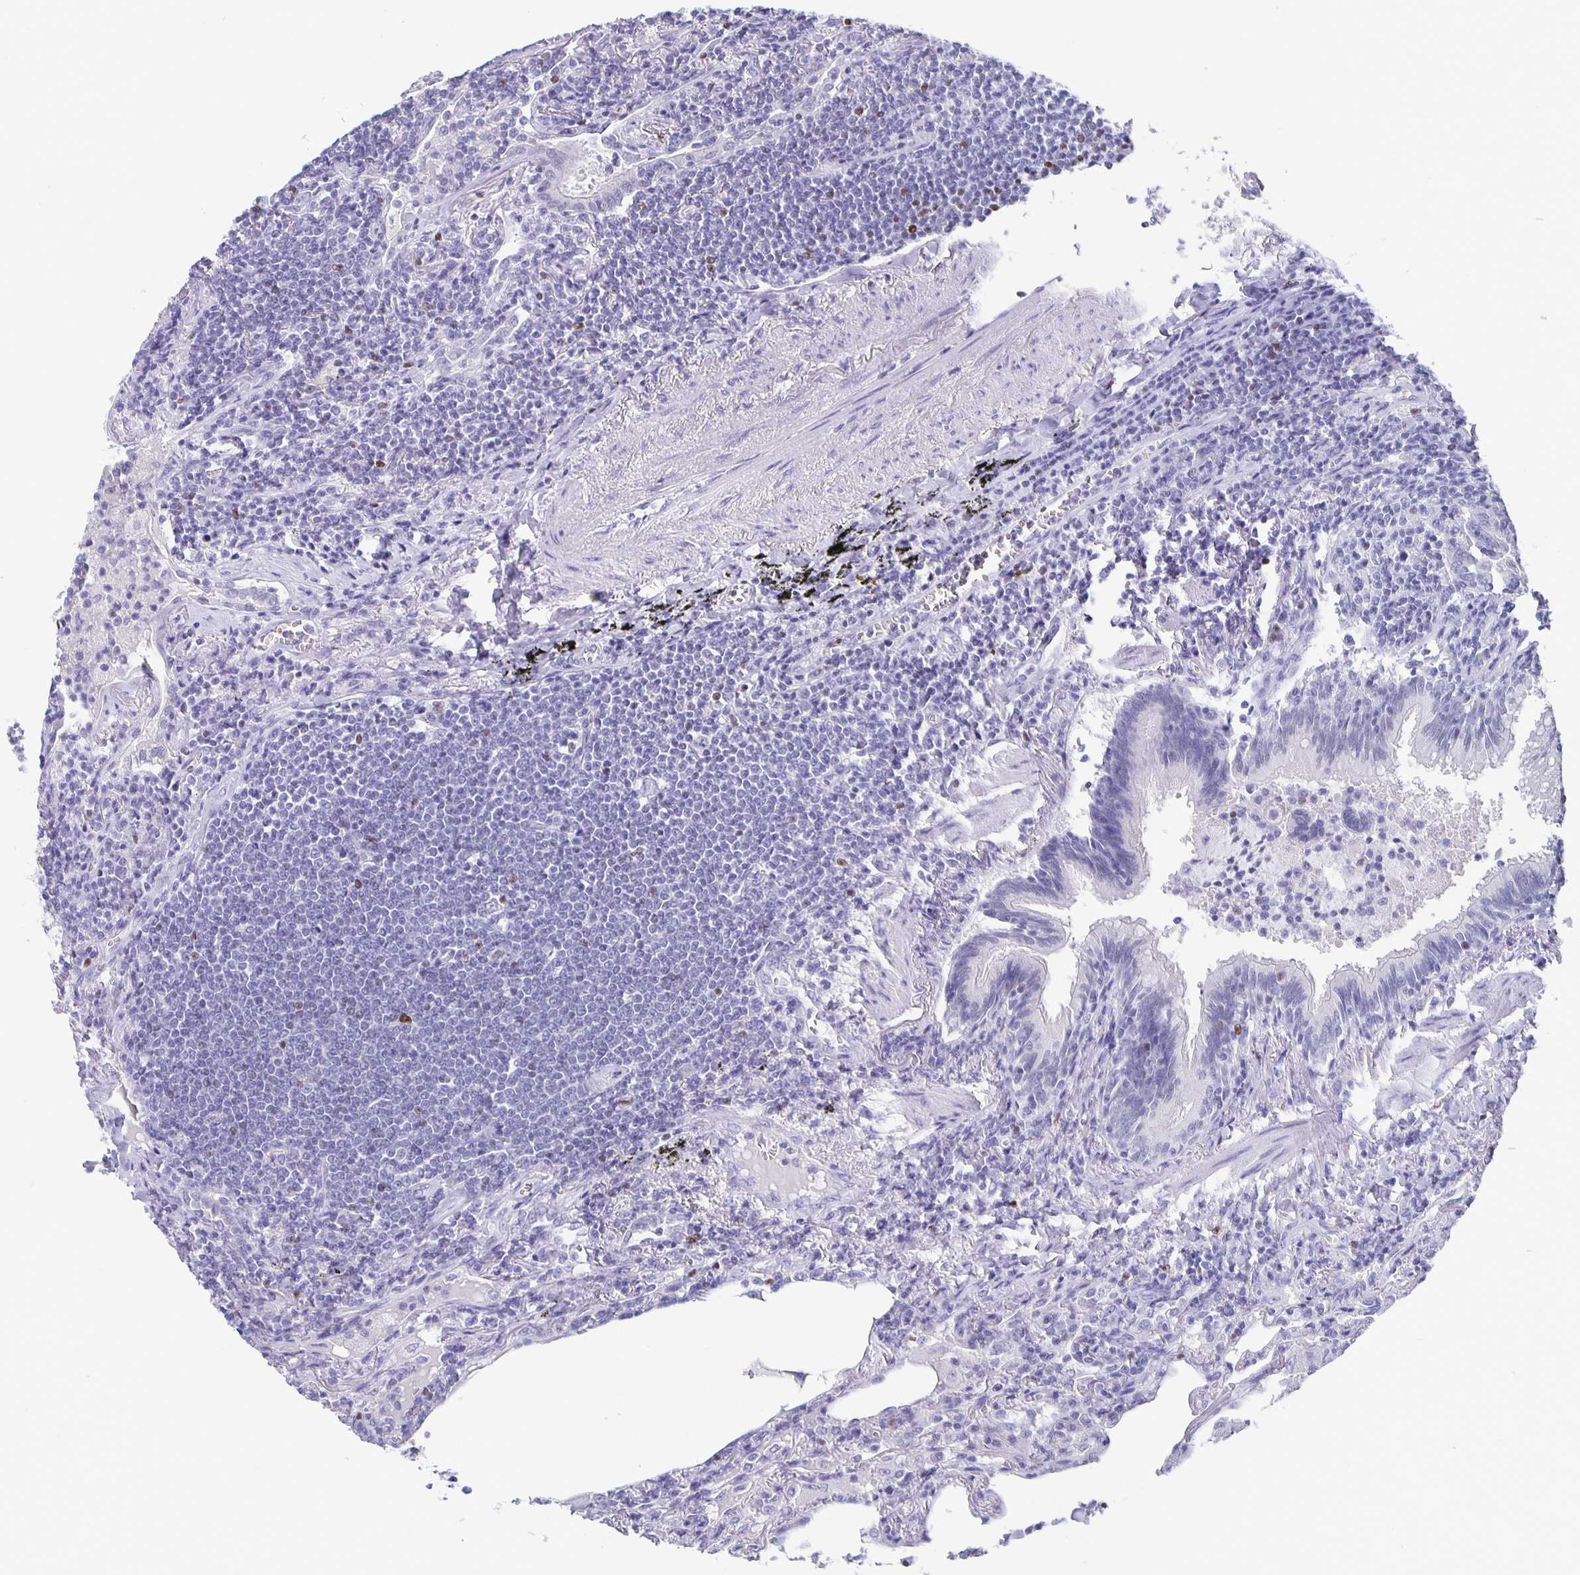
{"staining": {"intensity": "negative", "quantity": "none", "location": "none"}, "tissue": "lymphoma", "cell_type": "Tumor cells", "image_type": "cancer", "snomed": [{"axis": "morphology", "description": "Malignant lymphoma, non-Hodgkin's type, Low grade"}, {"axis": "topography", "description": "Lung"}], "caption": "This is an immunohistochemistry photomicrograph of lymphoma. There is no staining in tumor cells.", "gene": "SATB2", "patient": {"sex": "female", "age": 71}}